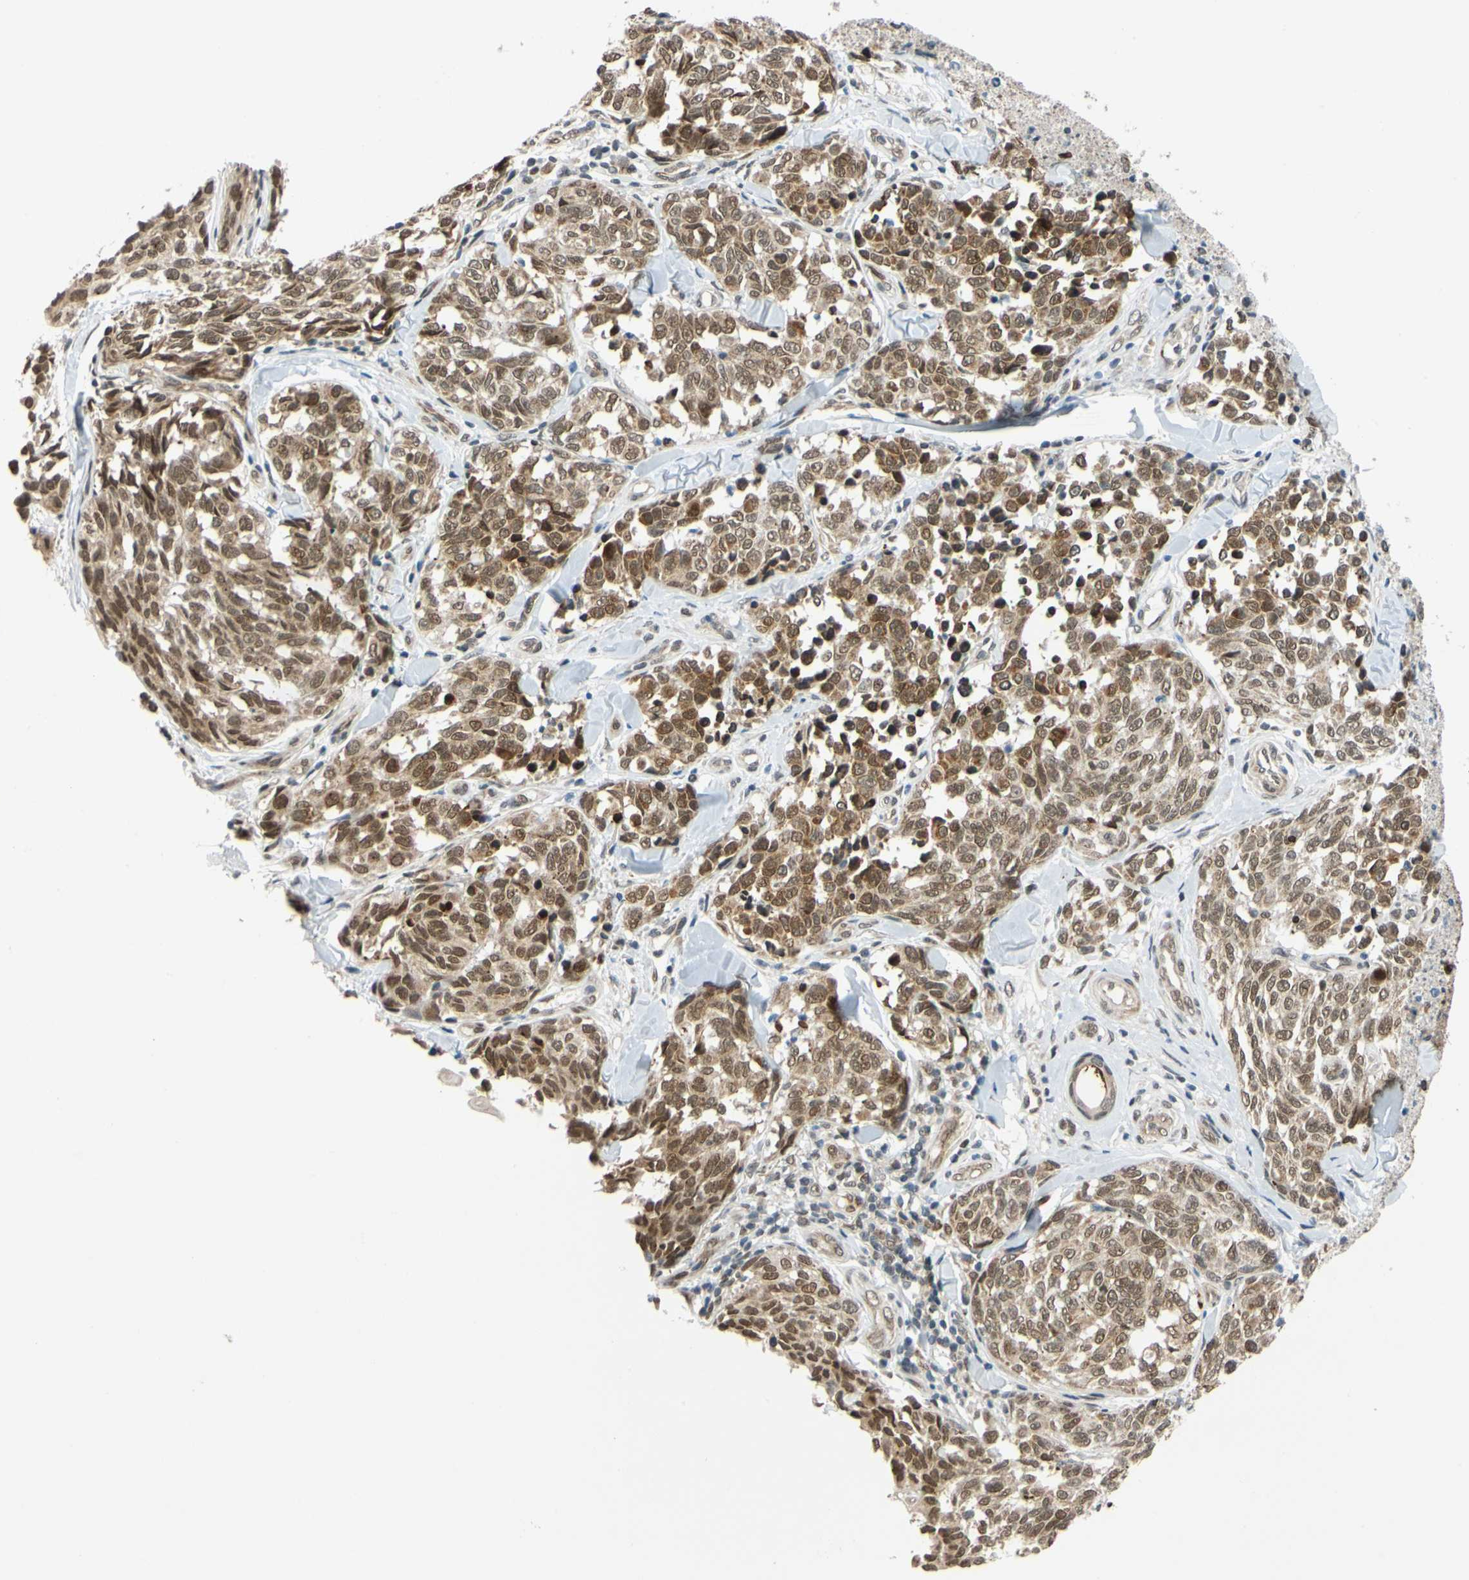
{"staining": {"intensity": "moderate", "quantity": ">75%", "location": "cytoplasmic/membranous,nuclear"}, "tissue": "melanoma", "cell_type": "Tumor cells", "image_type": "cancer", "snomed": [{"axis": "morphology", "description": "Malignant melanoma, NOS"}, {"axis": "topography", "description": "Skin"}], "caption": "There is medium levels of moderate cytoplasmic/membranous and nuclear staining in tumor cells of malignant melanoma, as demonstrated by immunohistochemical staining (brown color).", "gene": "POGZ", "patient": {"sex": "female", "age": 64}}